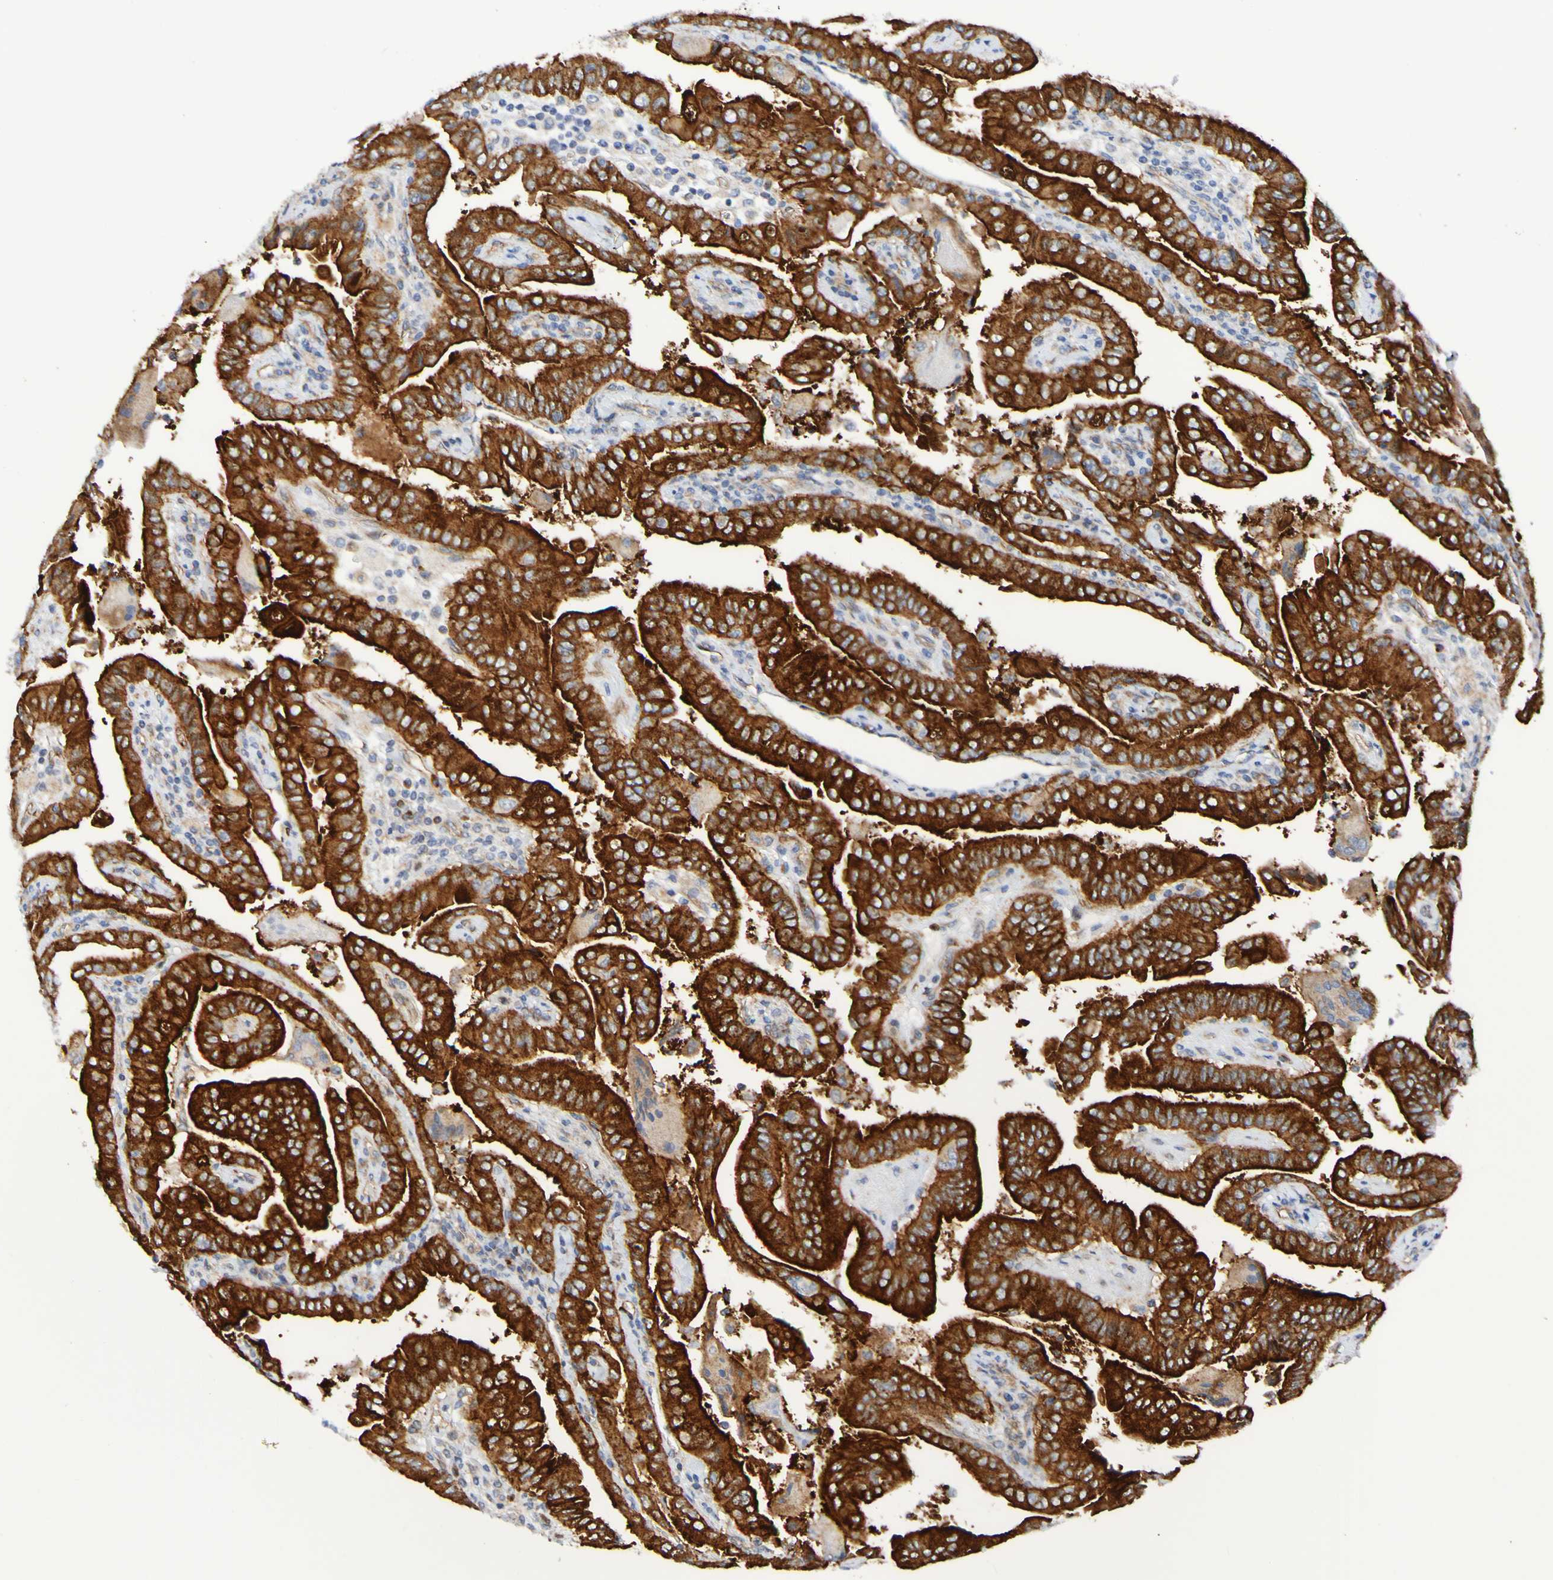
{"staining": {"intensity": "strong", "quantity": ">75%", "location": "cytoplasmic/membranous"}, "tissue": "thyroid cancer", "cell_type": "Tumor cells", "image_type": "cancer", "snomed": [{"axis": "morphology", "description": "Papillary adenocarcinoma, NOS"}, {"axis": "topography", "description": "Thyroid gland"}], "caption": "Strong cytoplasmic/membranous staining is identified in about >75% of tumor cells in papillary adenocarcinoma (thyroid).", "gene": "GJB1", "patient": {"sex": "male", "age": 33}}